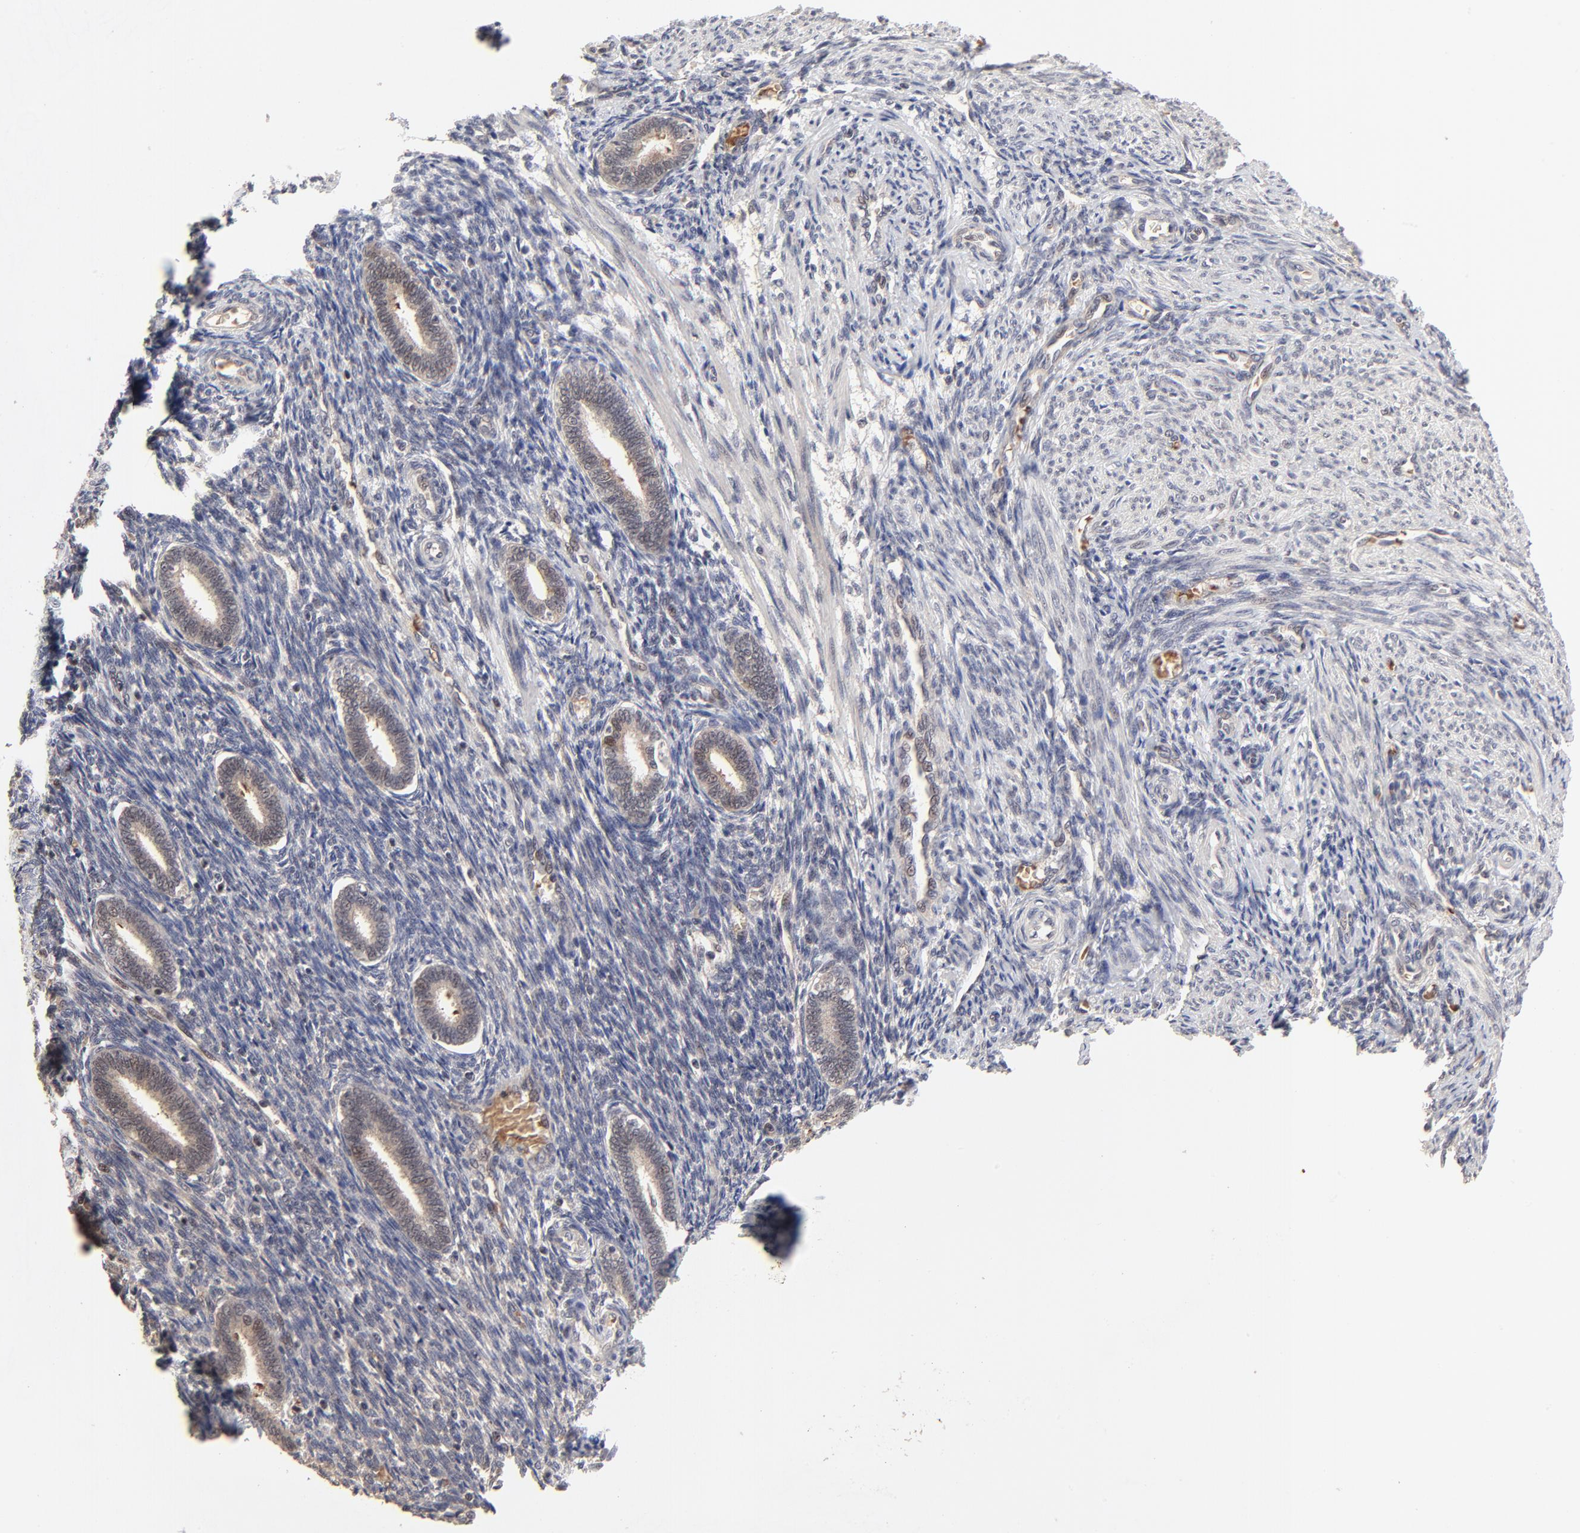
{"staining": {"intensity": "negative", "quantity": "none", "location": "none"}, "tissue": "endometrium", "cell_type": "Cells in endometrial stroma", "image_type": "normal", "snomed": [{"axis": "morphology", "description": "Normal tissue, NOS"}, {"axis": "topography", "description": "Endometrium"}], "caption": "Benign endometrium was stained to show a protein in brown. There is no significant positivity in cells in endometrial stroma. (Stains: DAB immunohistochemistry with hematoxylin counter stain, Microscopy: brightfield microscopy at high magnification).", "gene": "FRMD8", "patient": {"sex": "female", "age": 27}}